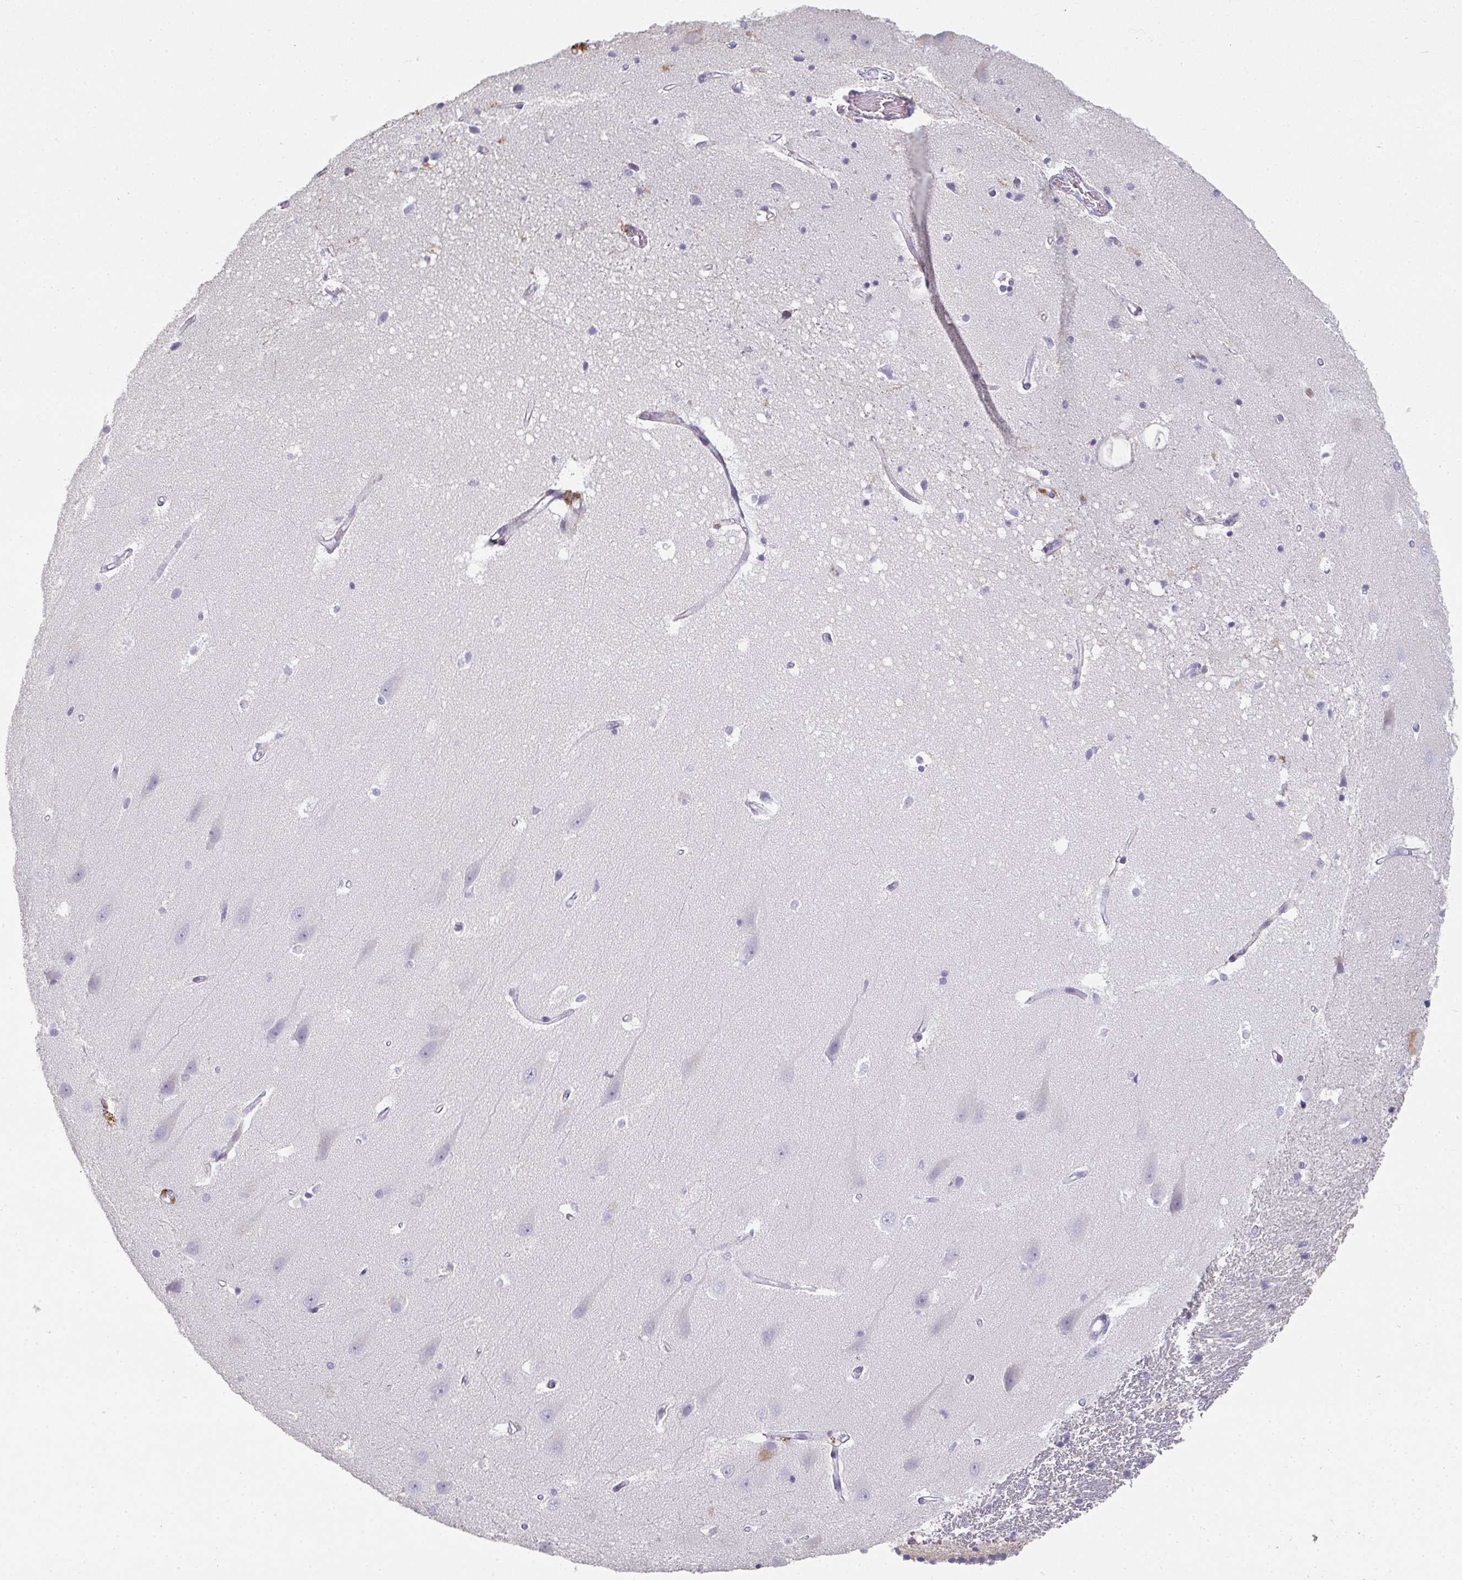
{"staining": {"intensity": "negative", "quantity": "none", "location": "none"}, "tissue": "hippocampus", "cell_type": "Glial cells", "image_type": "normal", "snomed": [{"axis": "morphology", "description": "Normal tissue, NOS"}, {"axis": "topography", "description": "Hippocampus"}], "caption": "Glial cells show no significant protein staining in unremarkable hippocampus.", "gene": "A1CF", "patient": {"sex": "male", "age": 63}}